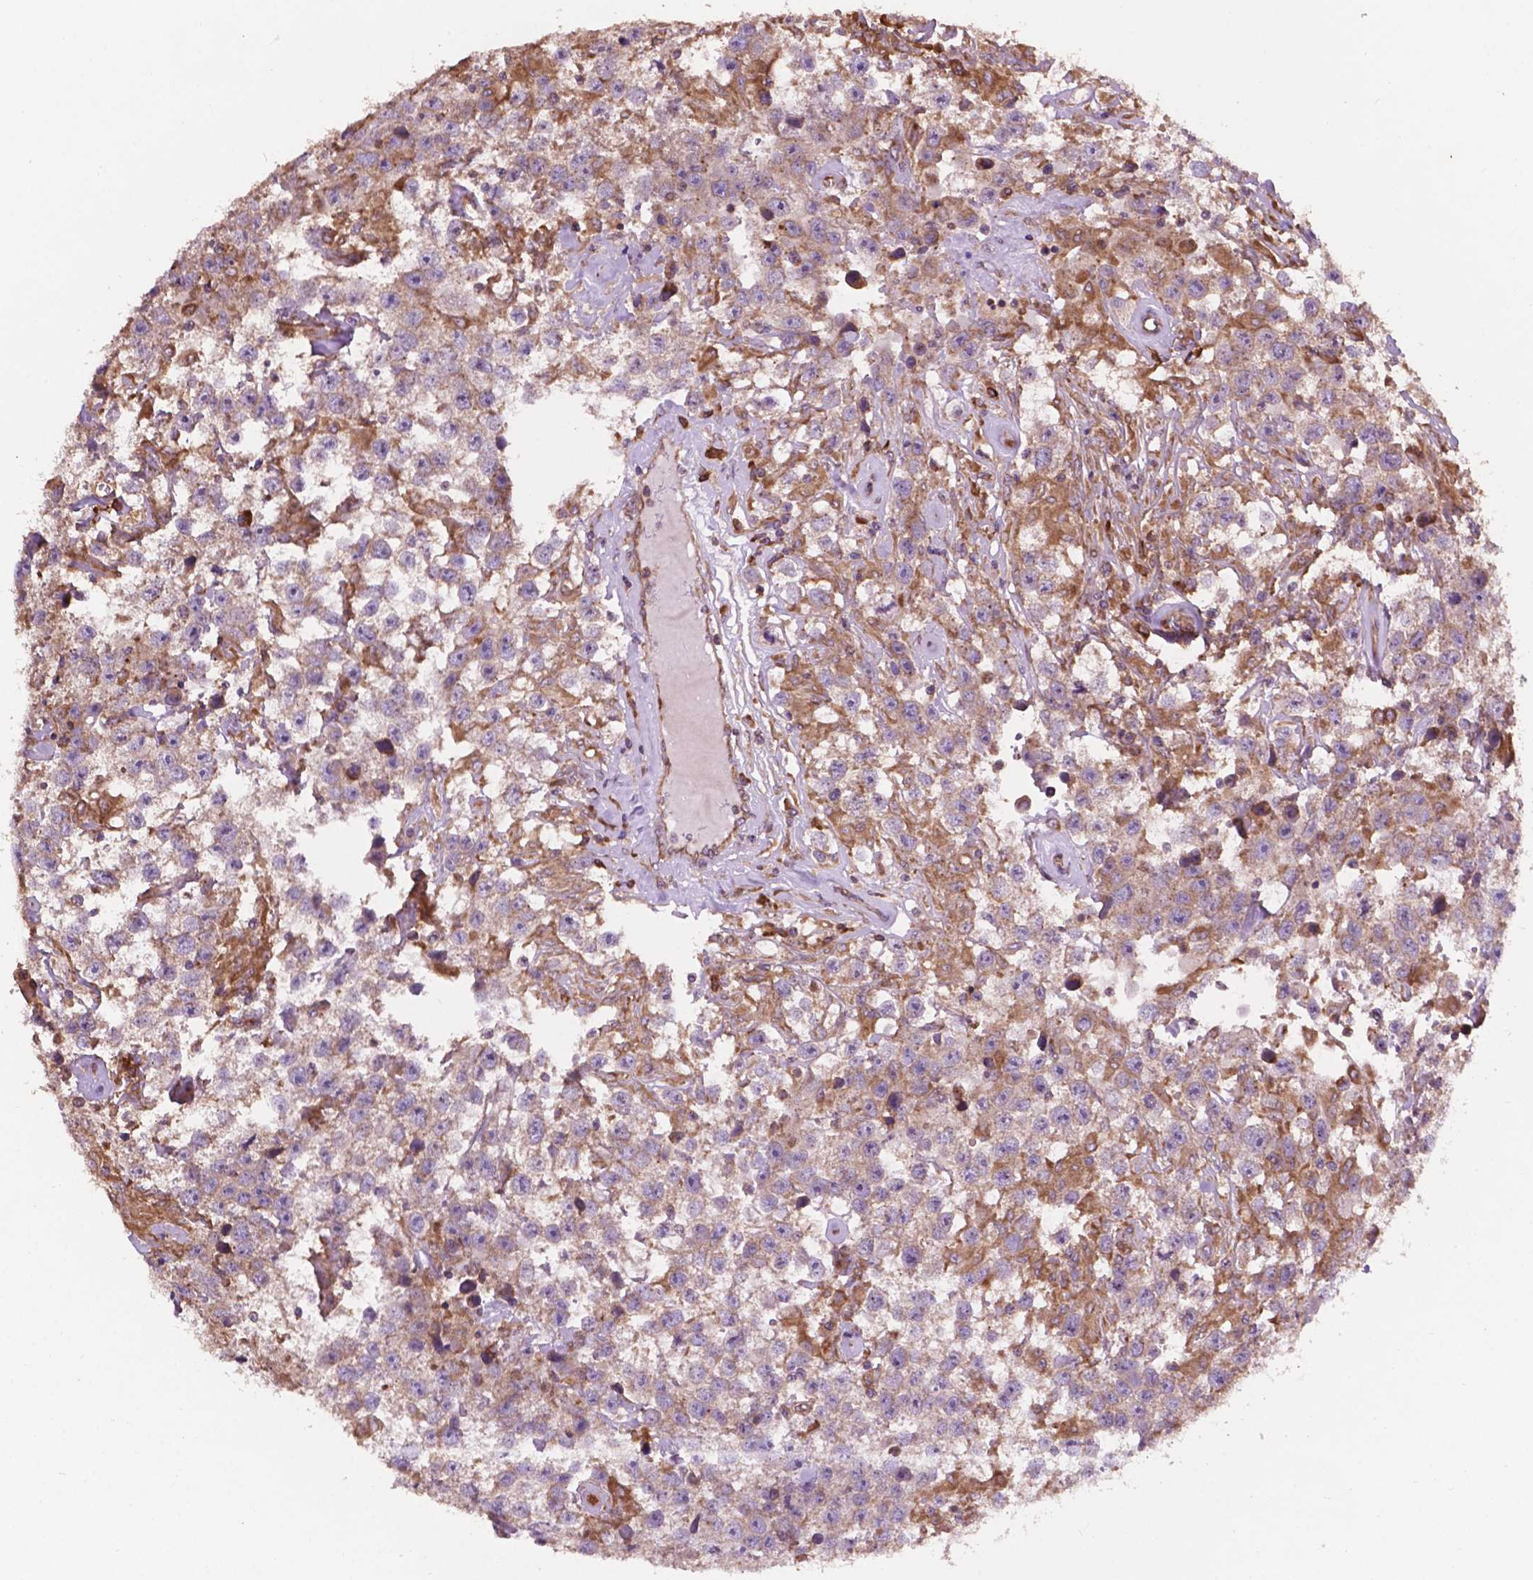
{"staining": {"intensity": "weak", "quantity": "<25%", "location": "cytoplasmic/membranous"}, "tissue": "testis cancer", "cell_type": "Tumor cells", "image_type": "cancer", "snomed": [{"axis": "morphology", "description": "Seminoma, NOS"}, {"axis": "topography", "description": "Testis"}], "caption": "Human testis seminoma stained for a protein using immunohistochemistry (IHC) shows no expression in tumor cells.", "gene": "CCDC71L", "patient": {"sex": "male", "age": 43}}